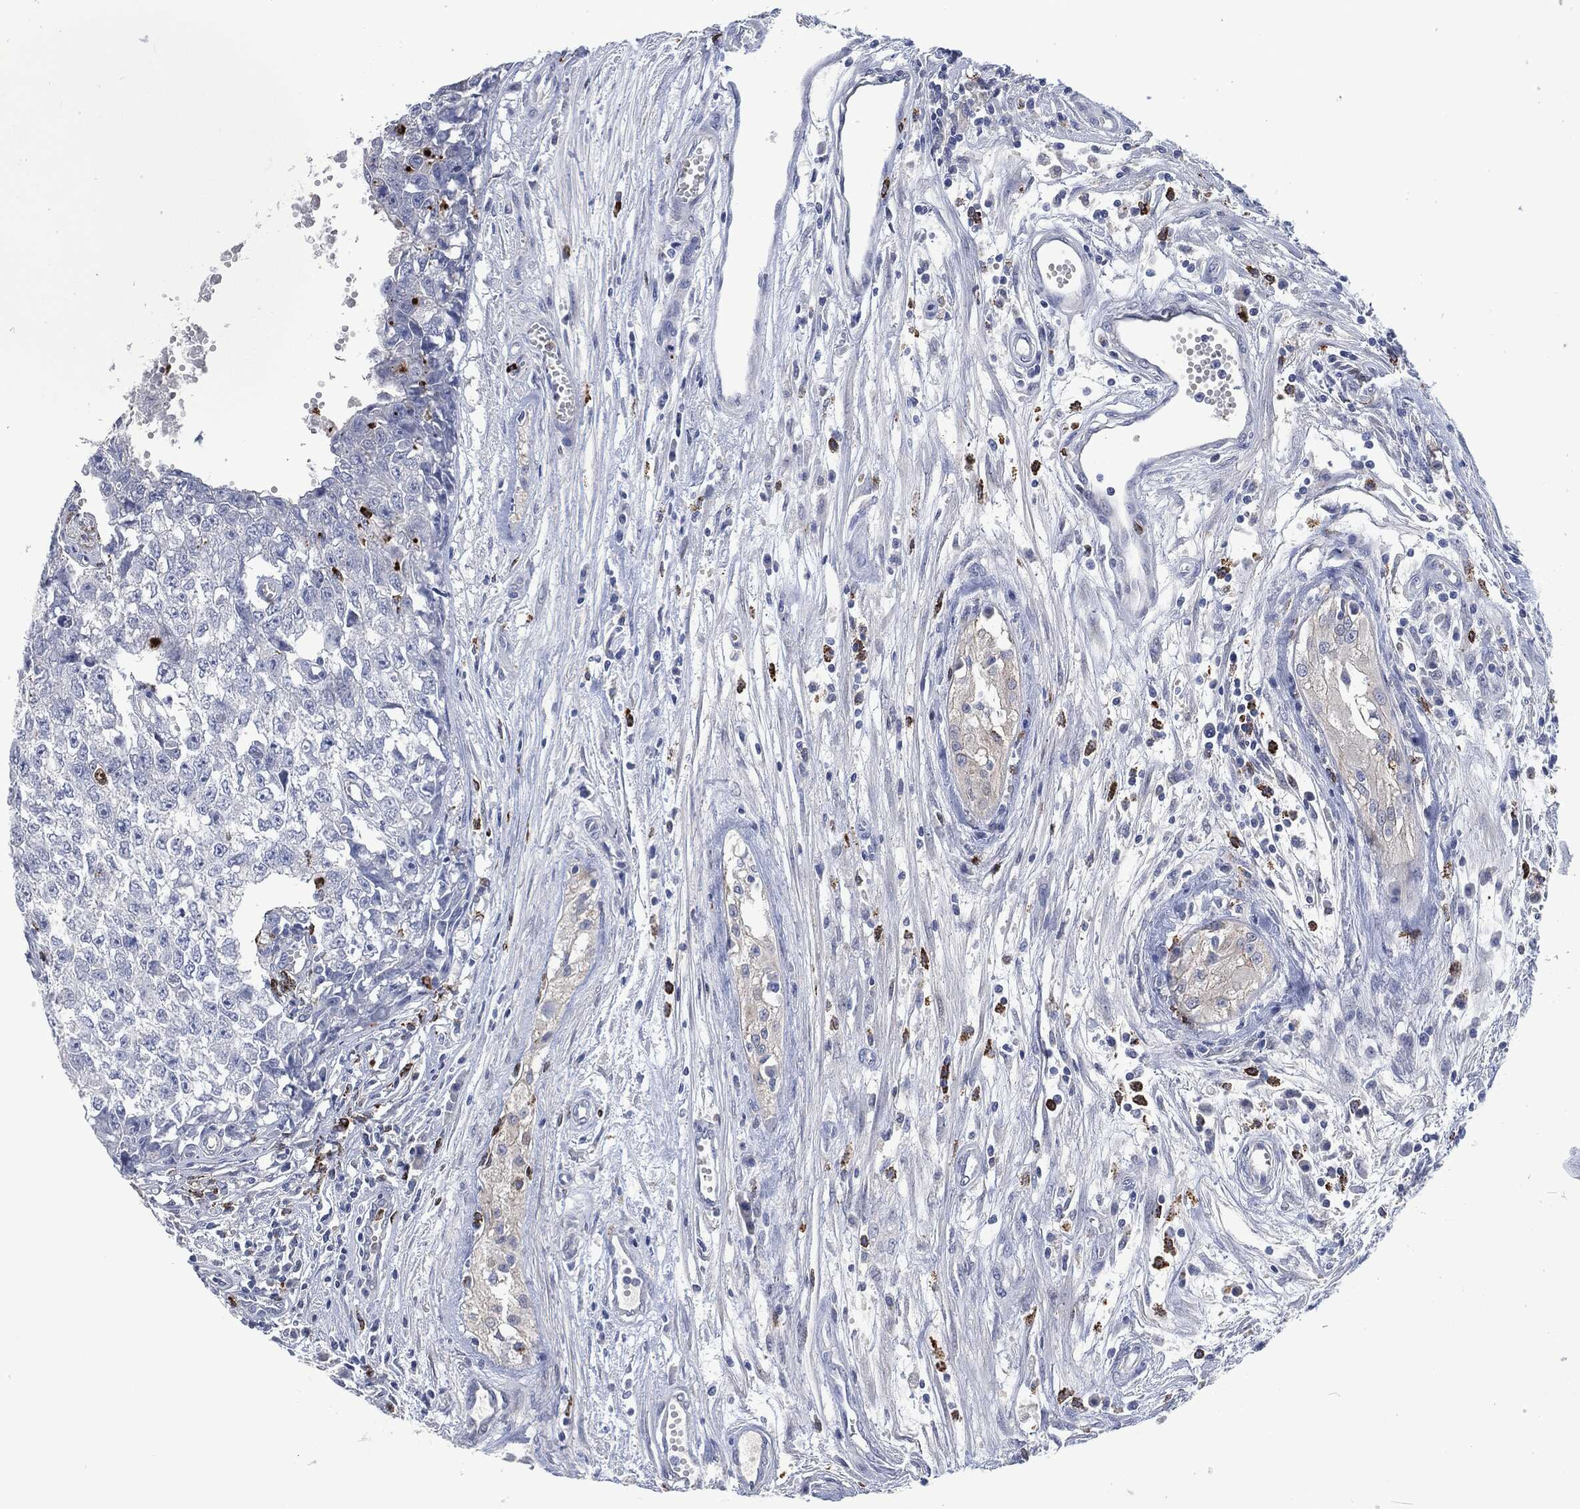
{"staining": {"intensity": "negative", "quantity": "none", "location": "none"}, "tissue": "testis cancer", "cell_type": "Tumor cells", "image_type": "cancer", "snomed": [{"axis": "morphology", "description": "Seminoma, NOS"}, {"axis": "morphology", "description": "Carcinoma, Embryonal, NOS"}, {"axis": "topography", "description": "Testis"}], "caption": "This is an immunohistochemistry (IHC) image of human testis cancer. There is no expression in tumor cells.", "gene": "MPO", "patient": {"sex": "male", "age": 22}}